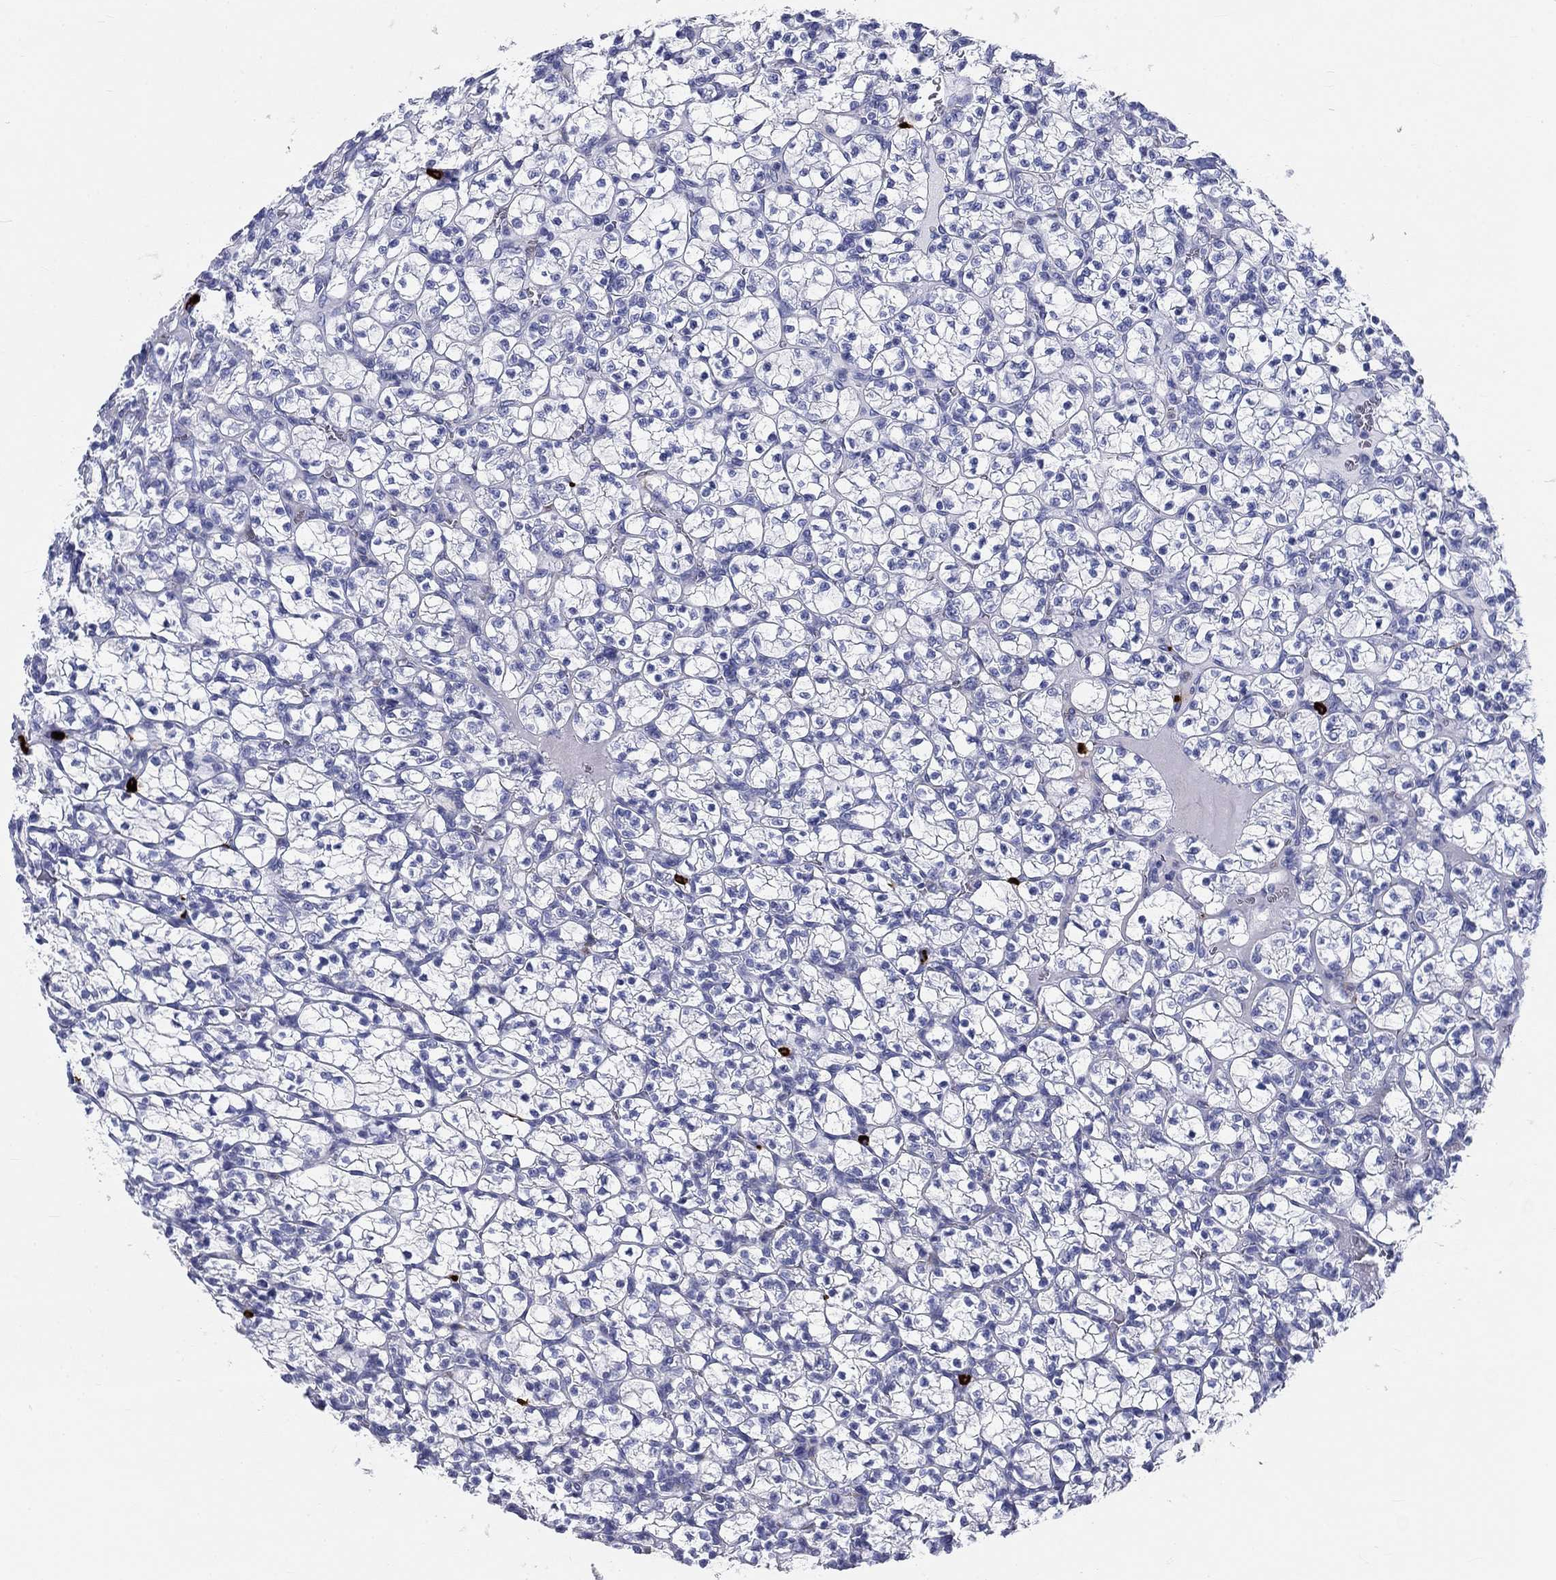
{"staining": {"intensity": "negative", "quantity": "none", "location": "none"}, "tissue": "renal cancer", "cell_type": "Tumor cells", "image_type": "cancer", "snomed": [{"axis": "morphology", "description": "Adenocarcinoma, NOS"}, {"axis": "topography", "description": "Kidney"}], "caption": "The IHC histopathology image has no significant positivity in tumor cells of adenocarcinoma (renal) tissue.", "gene": "CD40LG", "patient": {"sex": "female", "age": 89}}